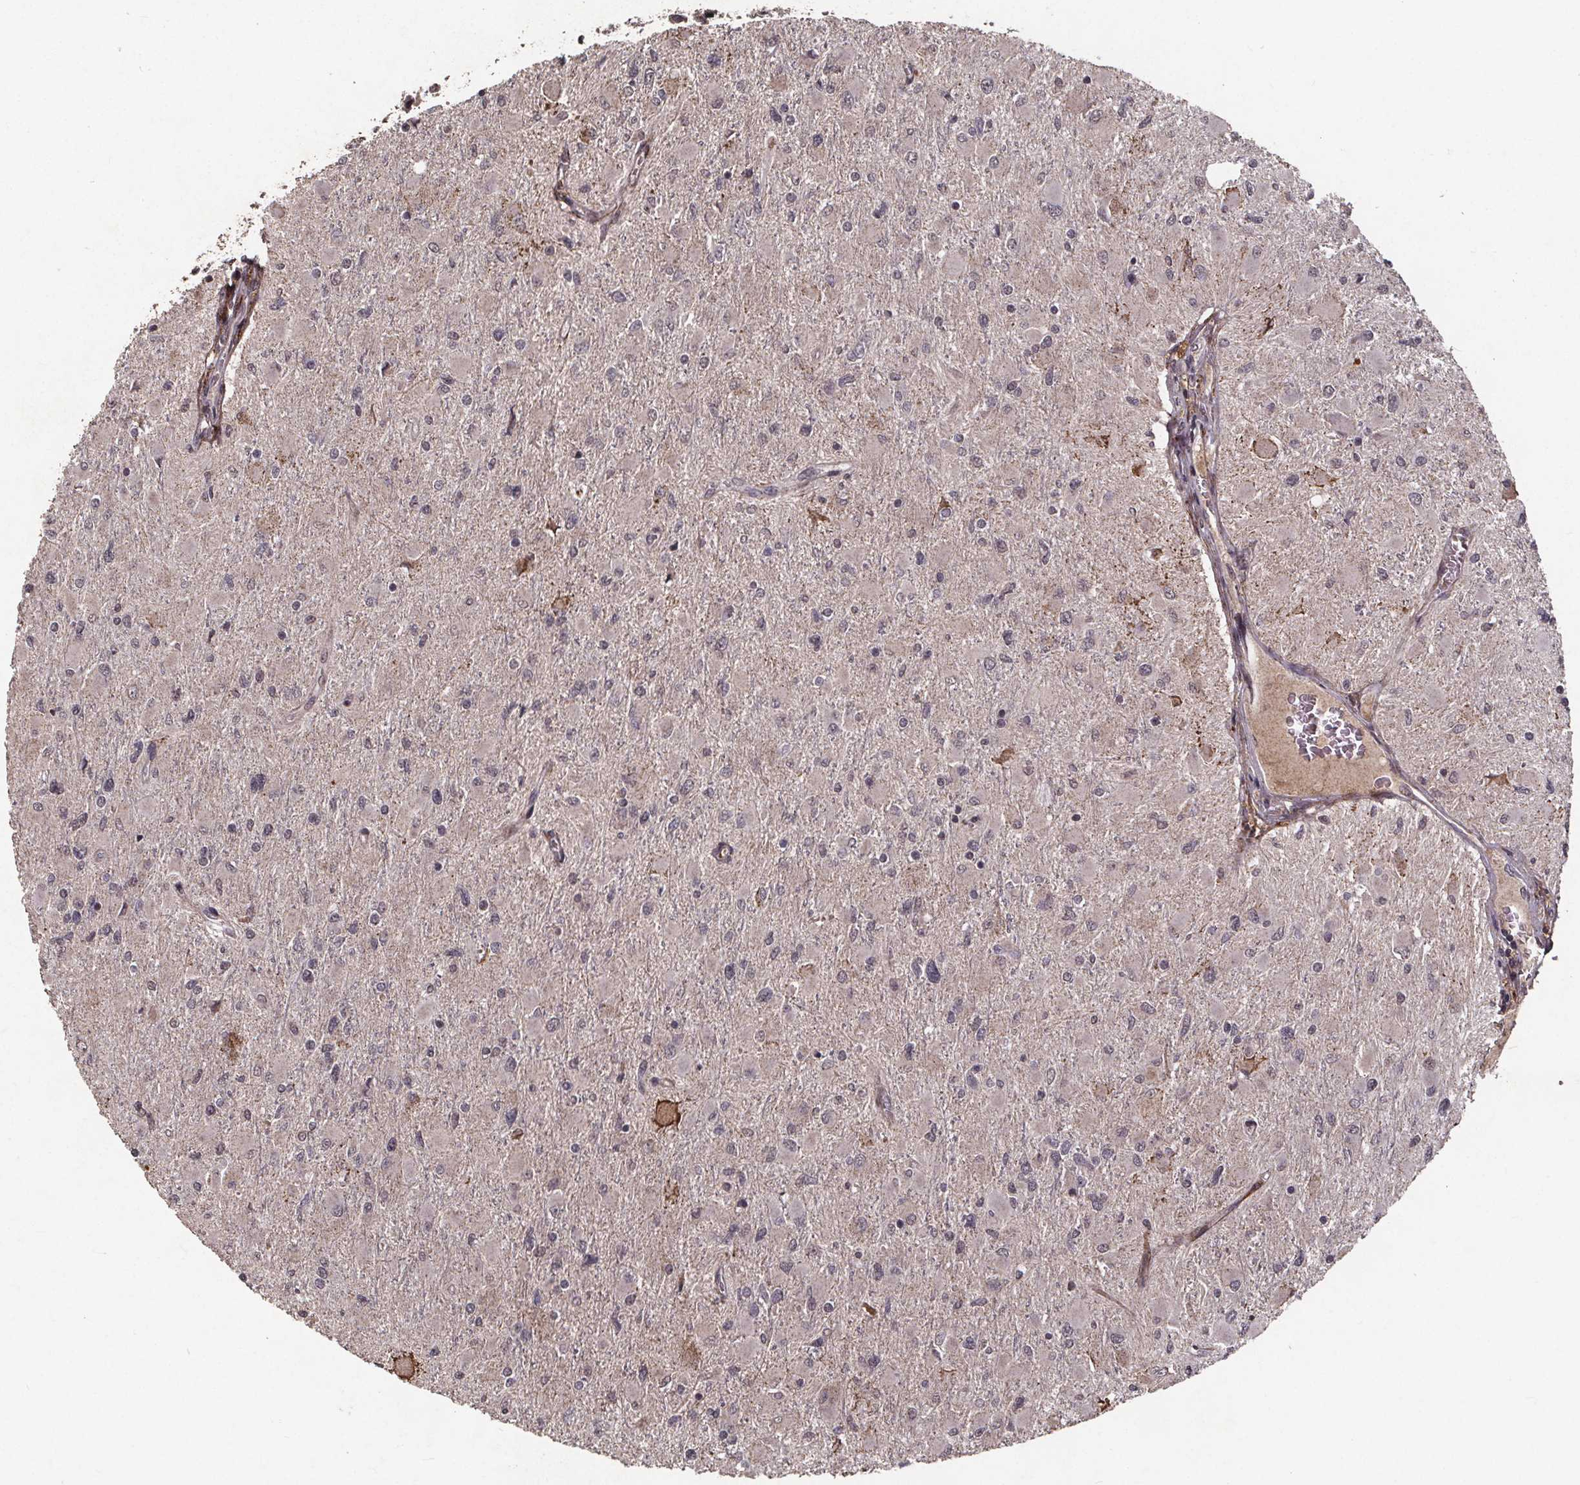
{"staining": {"intensity": "negative", "quantity": "none", "location": "none"}, "tissue": "glioma", "cell_type": "Tumor cells", "image_type": "cancer", "snomed": [{"axis": "morphology", "description": "Glioma, malignant, High grade"}, {"axis": "topography", "description": "Cerebral cortex"}], "caption": "This is a image of IHC staining of glioma, which shows no staining in tumor cells.", "gene": "GPX3", "patient": {"sex": "female", "age": 36}}